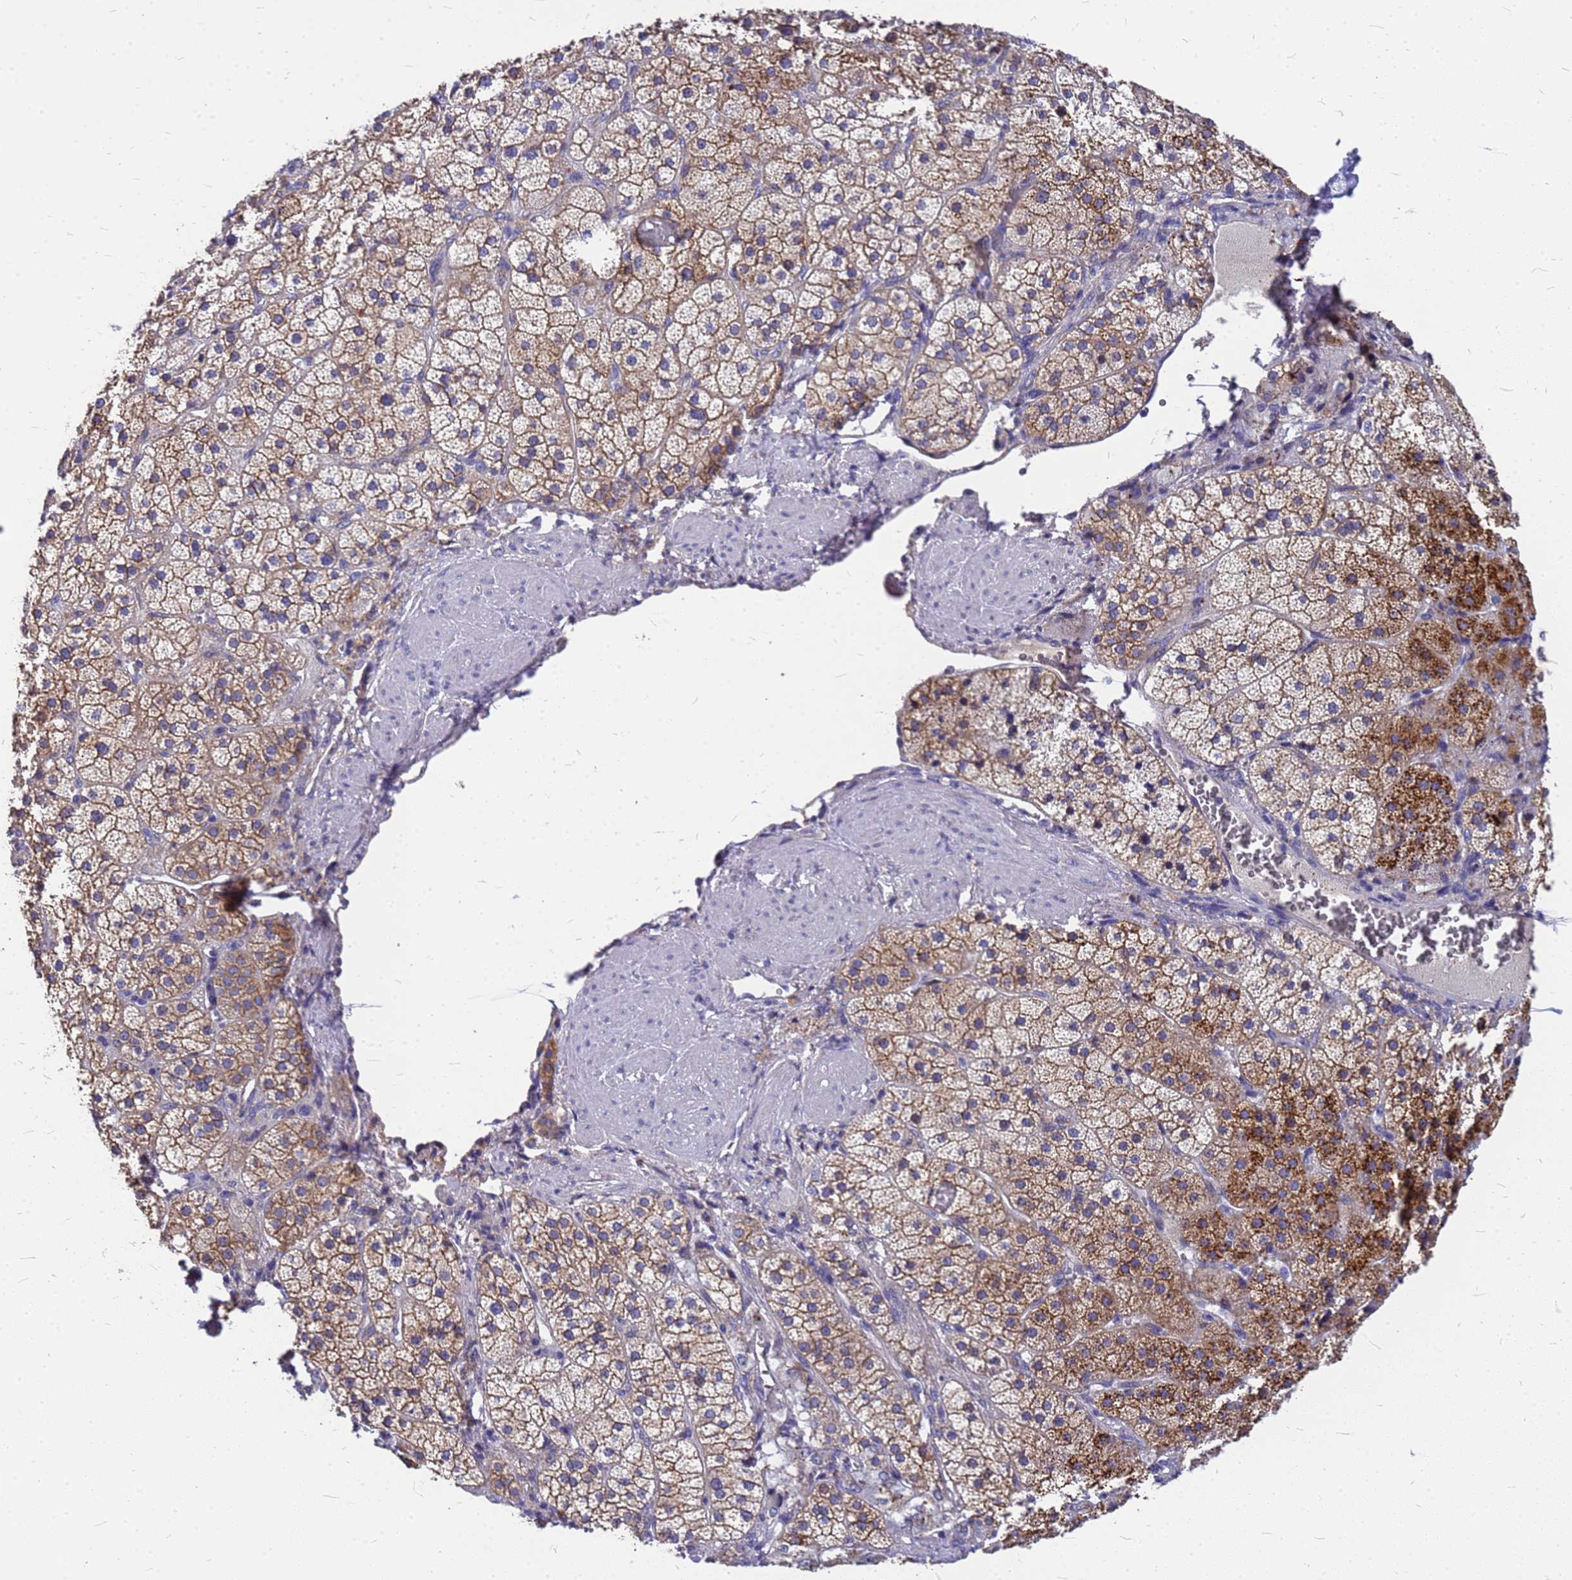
{"staining": {"intensity": "strong", "quantity": "25%-75%", "location": "cytoplasmic/membranous"}, "tissue": "adrenal gland", "cell_type": "Glandular cells", "image_type": "normal", "snomed": [{"axis": "morphology", "description": "Normal tissue, NOS"}, {"axis": "topography", "description": "Adrenal gland"}], "caption": "The photomicrograph displays immunohistochemical staining of normal adrenal gland. There is strong cytoplasmic/membranous expression is seen in about 25%-75% of glandular cells. (IHC, brightfield microscopy, high magnification).", "gene": "FBXW5", "patient": {"sex": "male", "age": 57}}